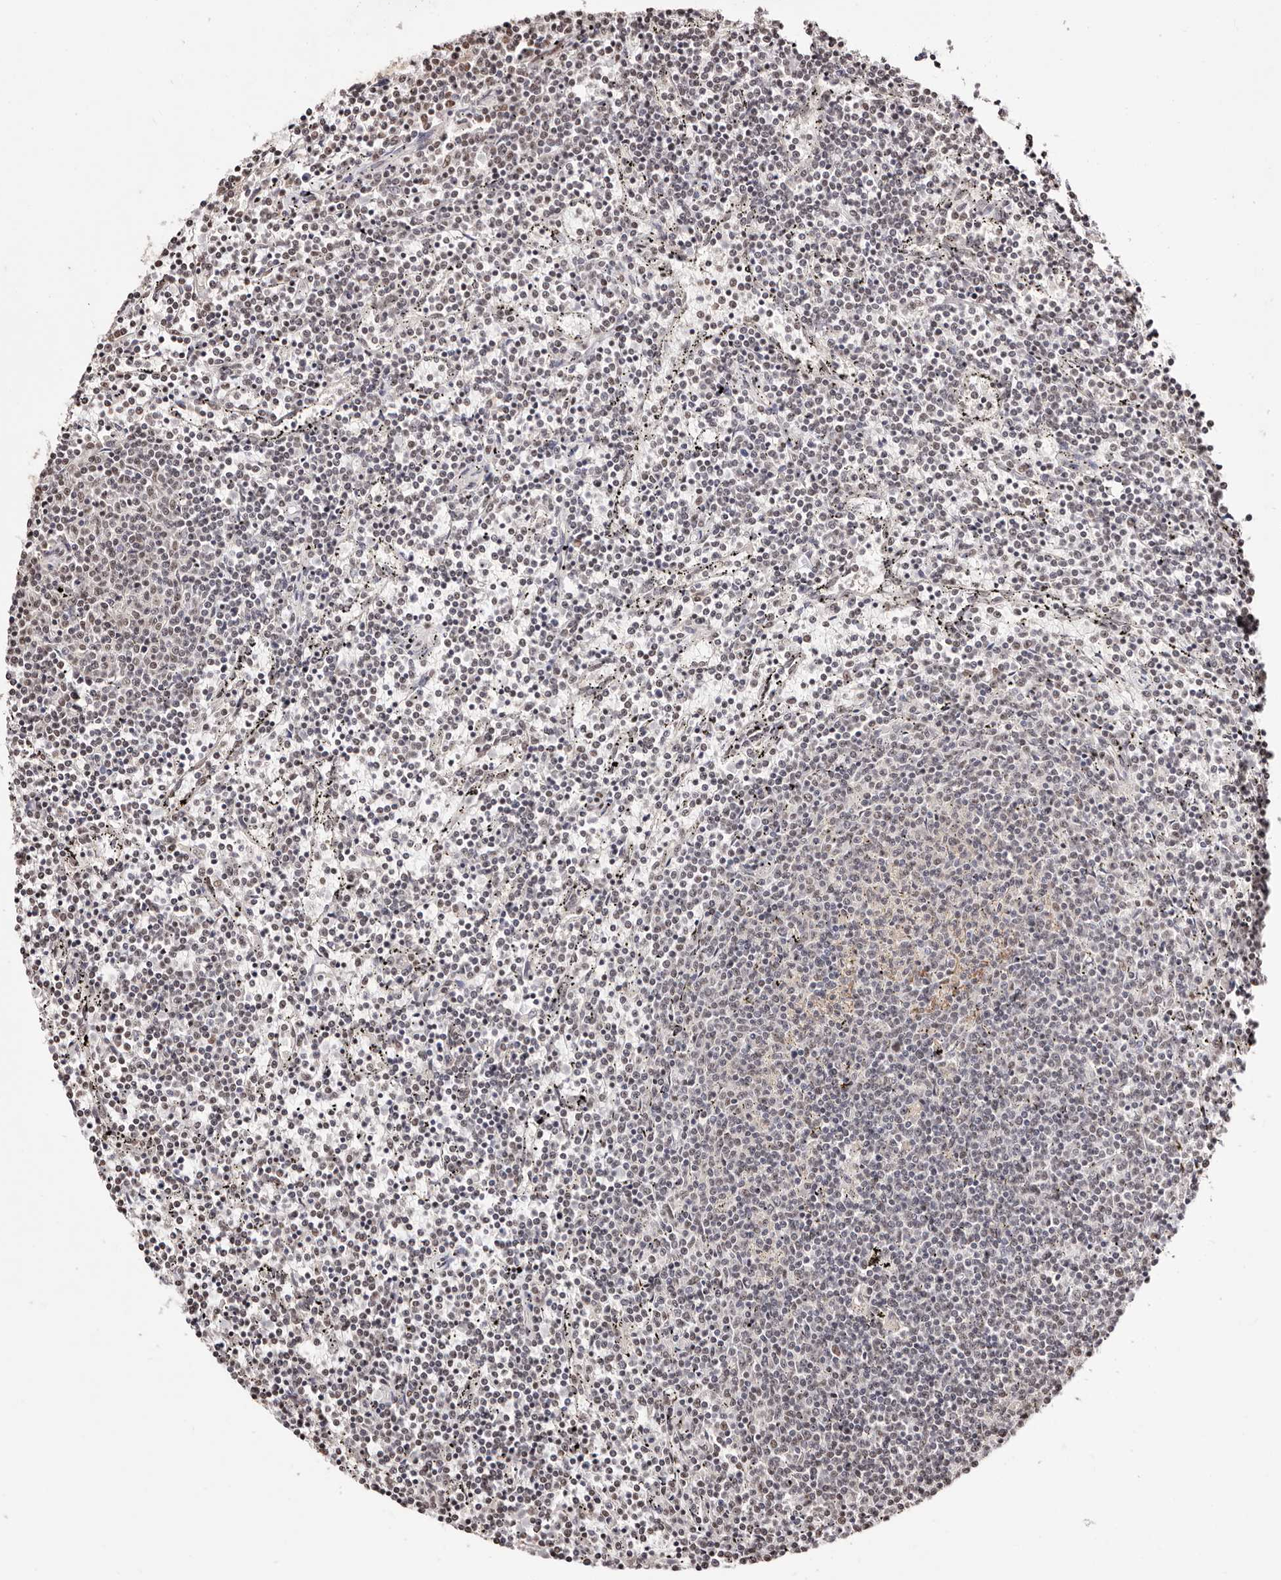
{"staining": {"intensity": "weak", "quantity": "25%-75%", "location": "nuclear"}, "tissue": "lymphoma", "cell_type": "Tumor cells", "image_type": "cancer", "snomed": [{"axis": "morphology", "description": "Malignant lymphoma, non-Hodgkin's type, Low grade"}, {"axis": "topography", "description": "Spleen"}], "caption": "An immunohistochemistry image of neoplastic tissue is shown. Protein staining in brown labels weak nuclear positivity in low-grade malignant lymphoma, non-Hodgkin's type within tumor cells.", "gene": "BICRAL", "patient": {"sex": "female", "age": 50}}